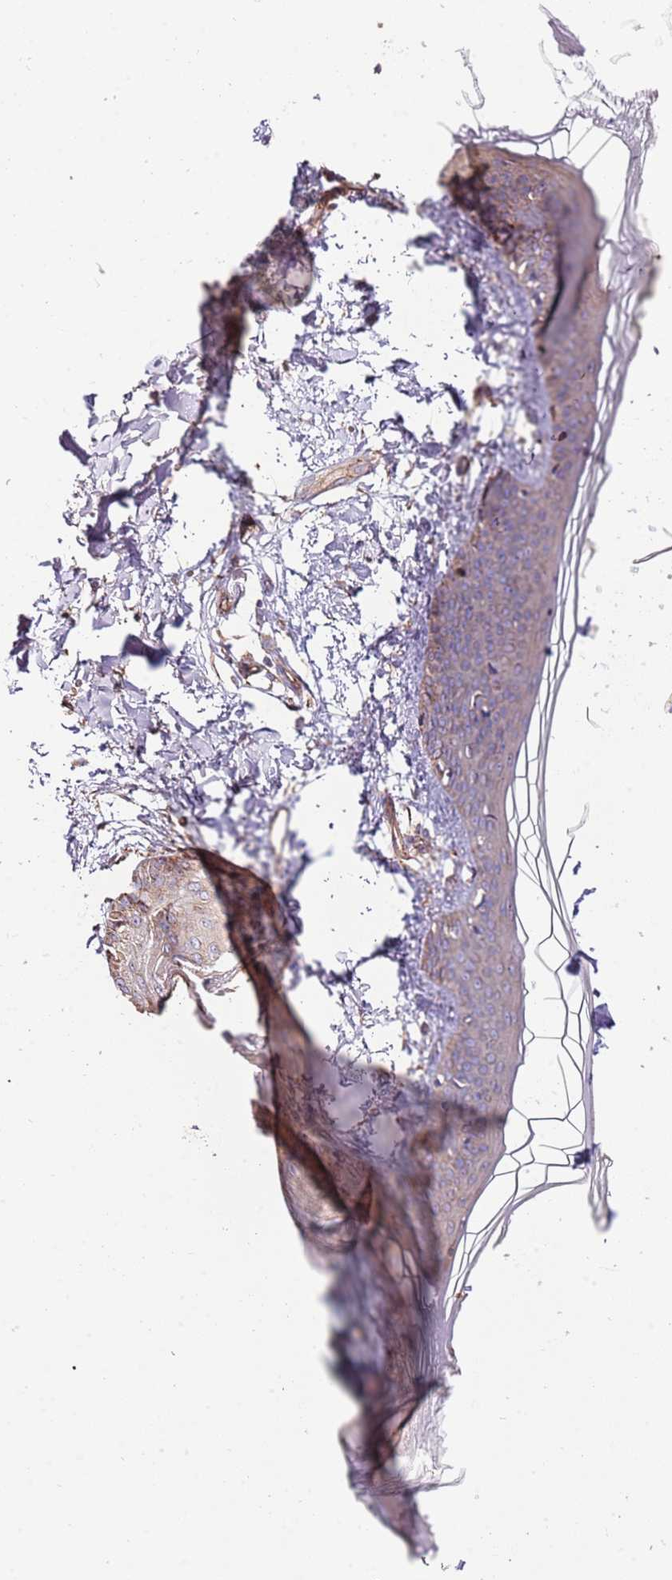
{"staining": {"intensity": "negative", "quantity": "none", "location": "none"}, "tissue": "skin", "cell_type": "Fibroblasts", "image_type": "normal", "snomed": [{"axis": "morphology", "description": "Normal tissue, NOS"}, {"axis": "topography", "description": "Skin"}], "caption": "Immunohistochemistry (IHC) photomicrograph of unremarkable skin stained for a protein (brown), which shows no expression in fibroblasts.", "gene": "DOCK6", "patient": {"sex": "female", "age": 34}}